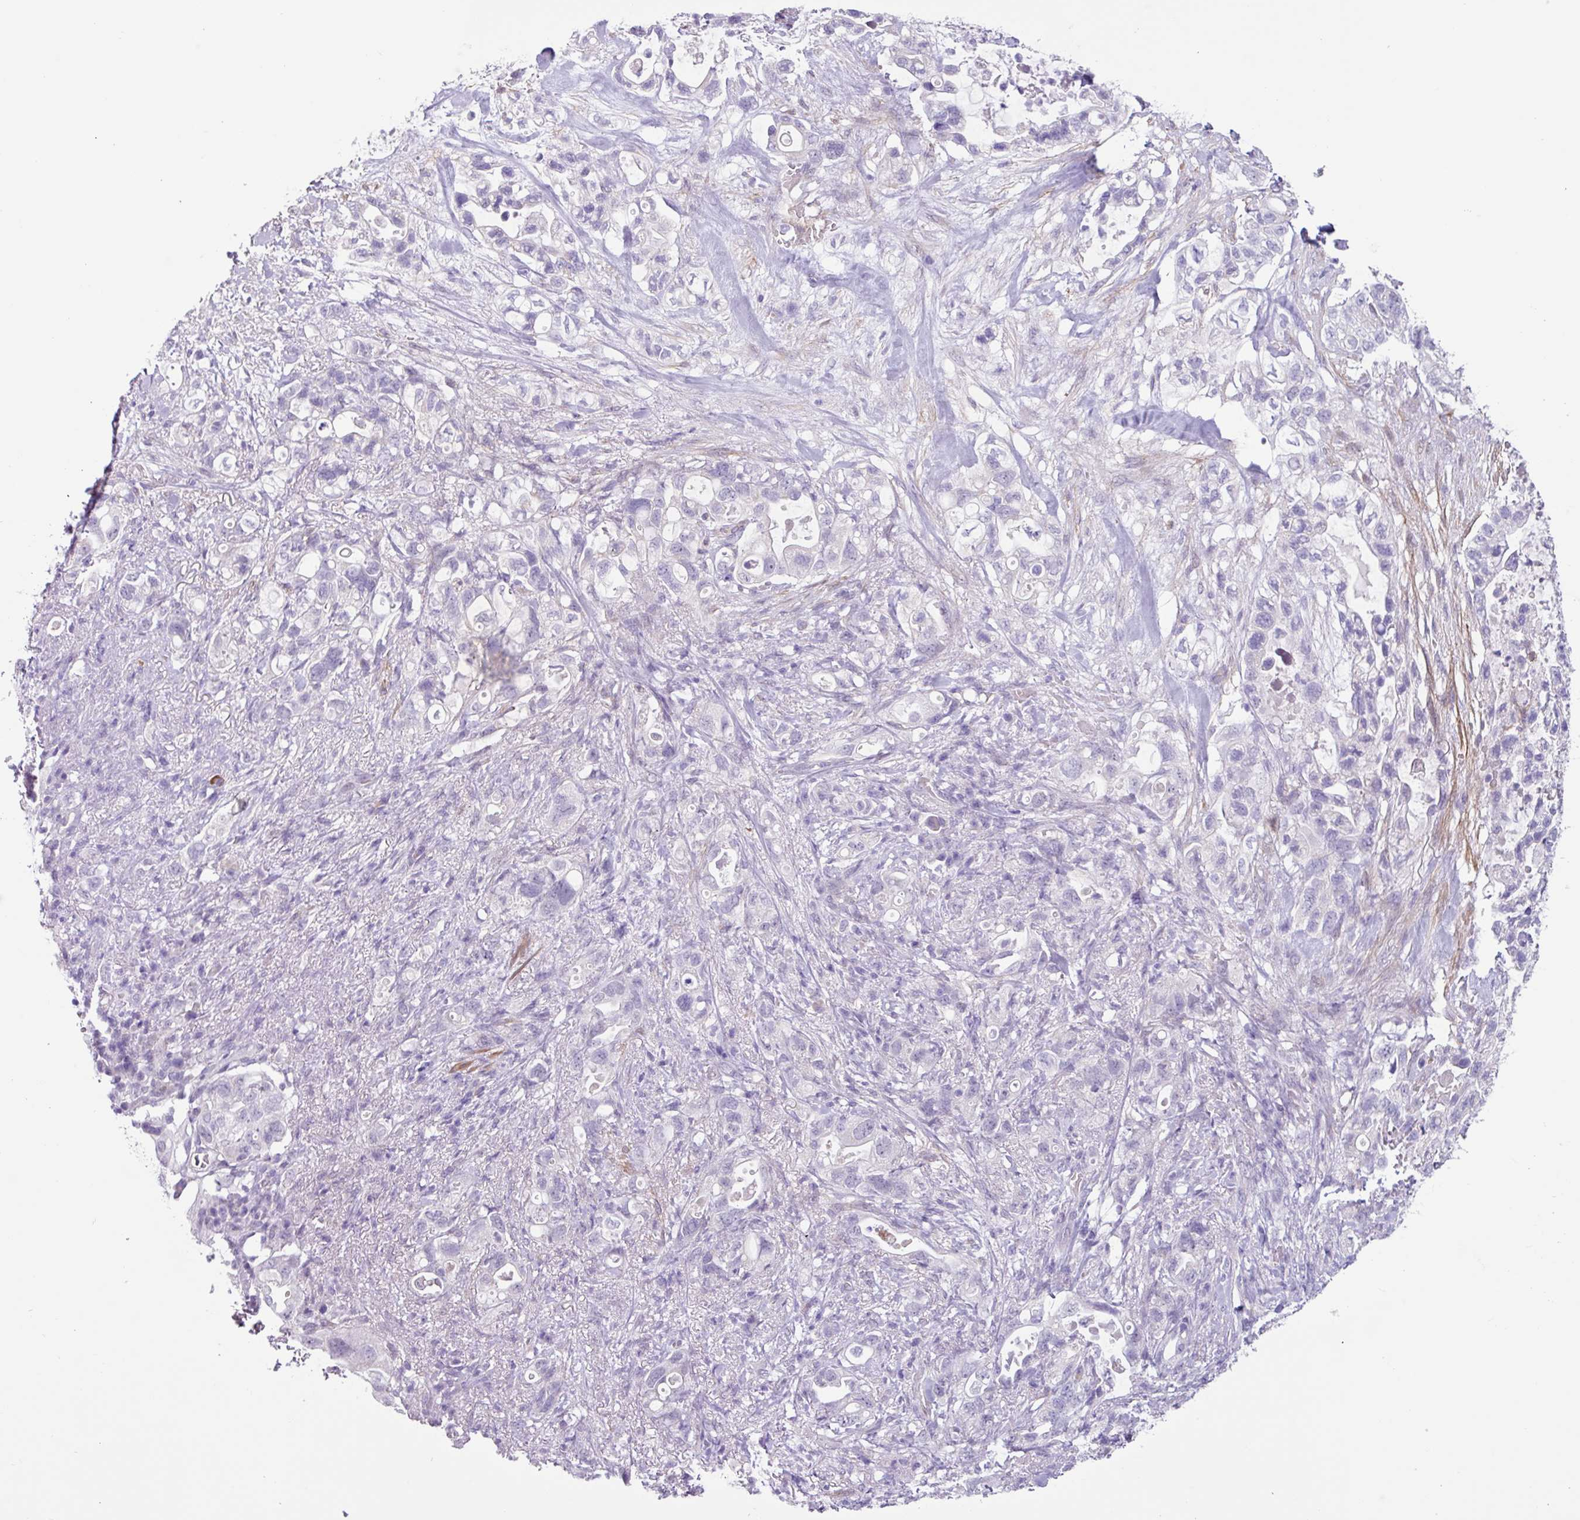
{"staining": {"intensity": "negative", "quantity": "none", "location": "none"}, "tissue": "pancreatic cancer", "cell_type": "Tumor cells", "image_type": "cancer", "snomed": [{"axis": "morphology", "description": "Adenocarcinoma, NOS"}, {"axis": "topography", "description": "Pancreas"}], "caption": "A photomicrograph of human adenocarcinoma (pancreatic) is negative for staining in tumor cells. (Immunohistochemistry (ihc), brightfield microscopy, high magnification).", "gene": "OTX1", "patient": {"sex": "female", "age": 72}}